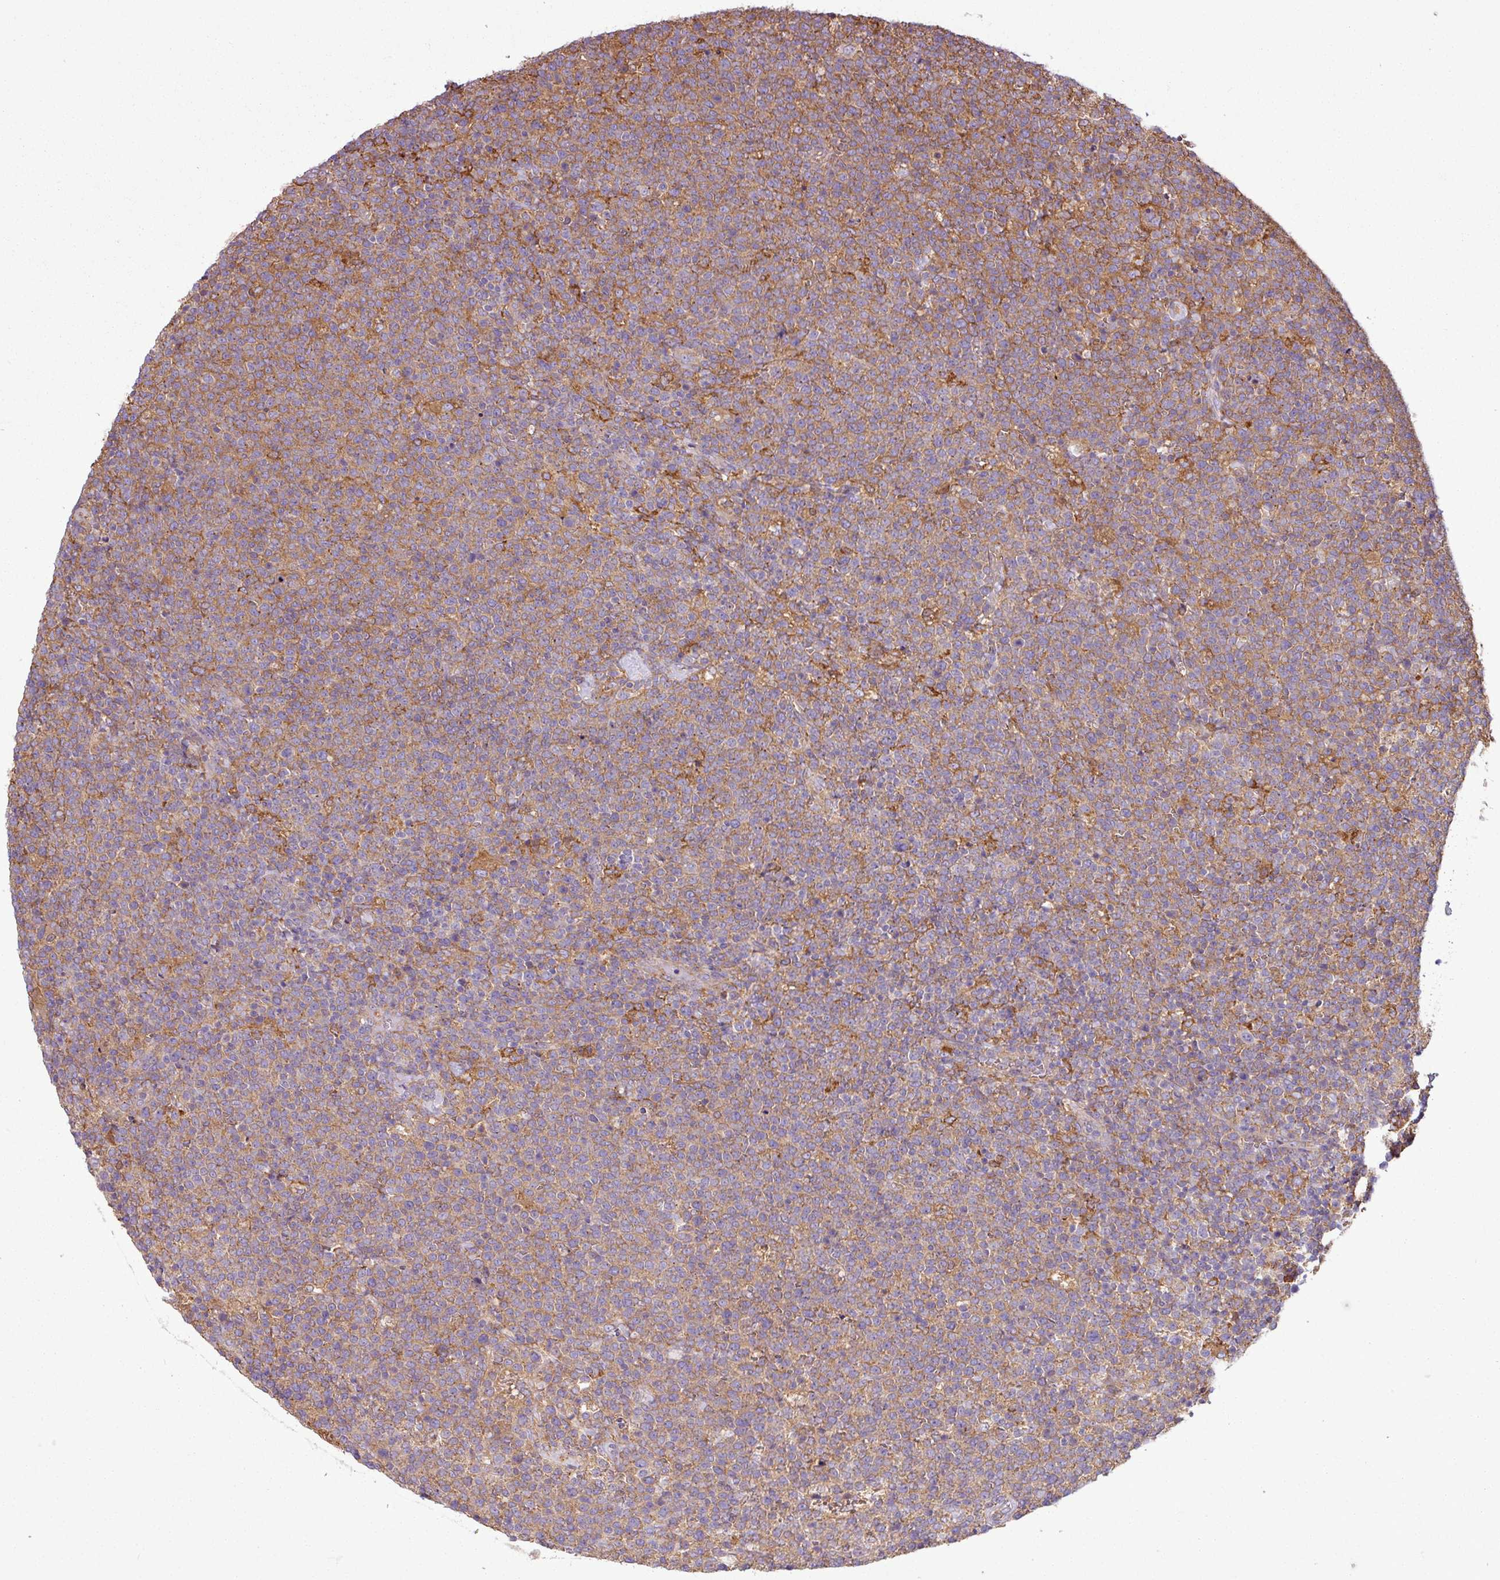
{"staining": {"intensity": "moderate", "quantity": ">75%", "location": "cytoplasmic/membranous"}, "tissue": "lymphoma", "cell_type": "Tumor cells", "image_type": "cancer", "snomed": [{"axis": "morphology", "description": "Malignant lymphoma, non-Hodgkin's type, High grade"}, {"axis": "topography", "description": "Lymph node"}], "caption": "An image of lymphoma stained for a protein demonstrates moderate cytoplasmic/membranous brown staining in tumor cells. (brown staining indicates protein expression, while blue staining denotes nuclei).", "gene": "PACSIN2", "patient": {"sex": "male", "age": 61}}